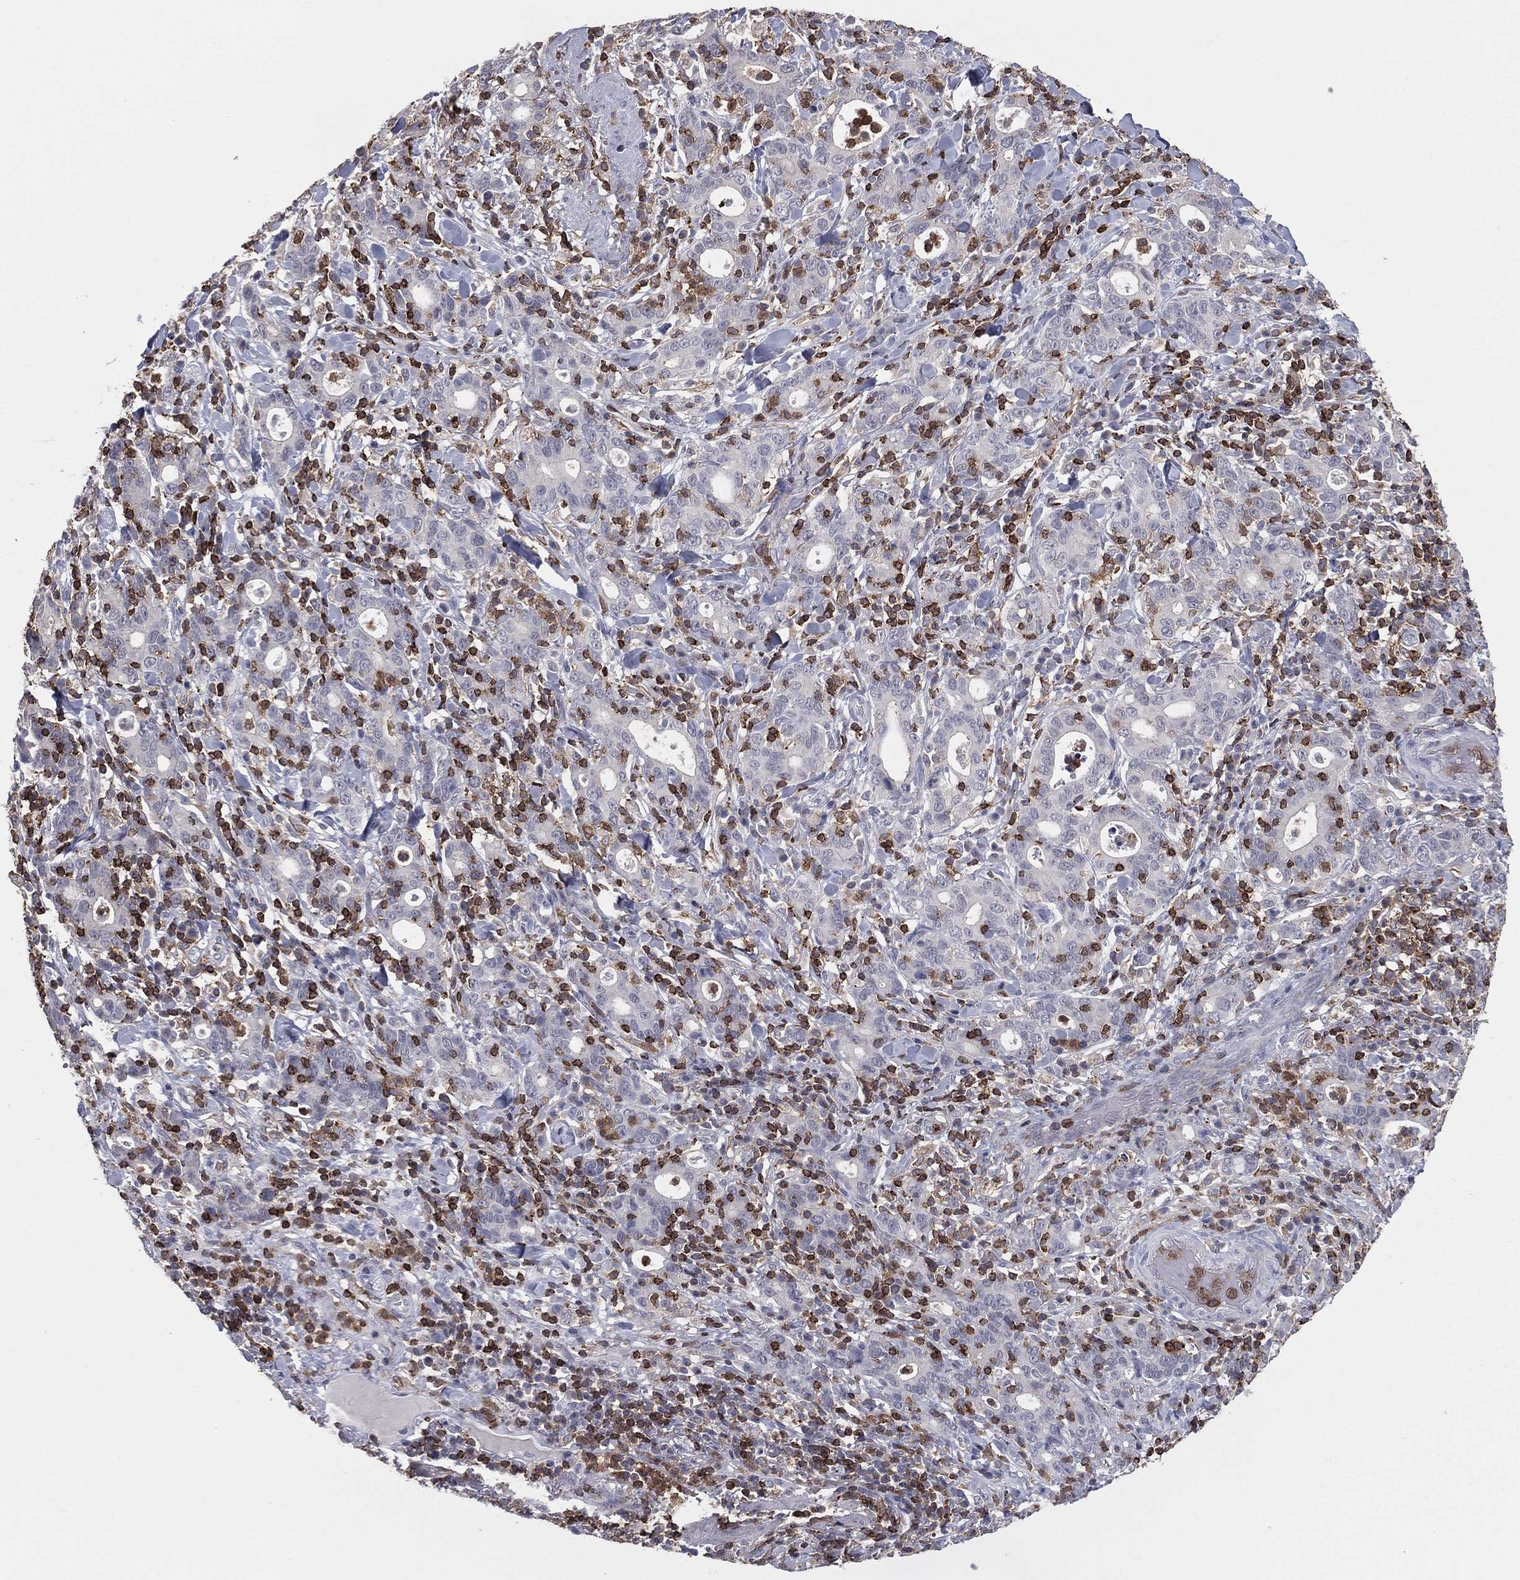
{"staining": {"intensity": "negative", "quantity": "none", "location": "none"}, "tissue": "stomach cancer", "cell_type": "Tumor cells", "image_type": "cancer", "snomed": [{"axis": "morphology", "description": "Adenocarcinoma, NOS"}, {"axis": "topography", "description": "Stomach"}], "caption": "Immunohistochemistry (IHC) histopathology image of stomach cancer stained for a protein (brown), which demonstrates no staining in tumor cells. (DAB immunohistochemistry (IHC) visualized using brightfield microscopy, high magnification).", "gene": "PSTPIP1", "patient": {"sex": "male", "age": 79}}